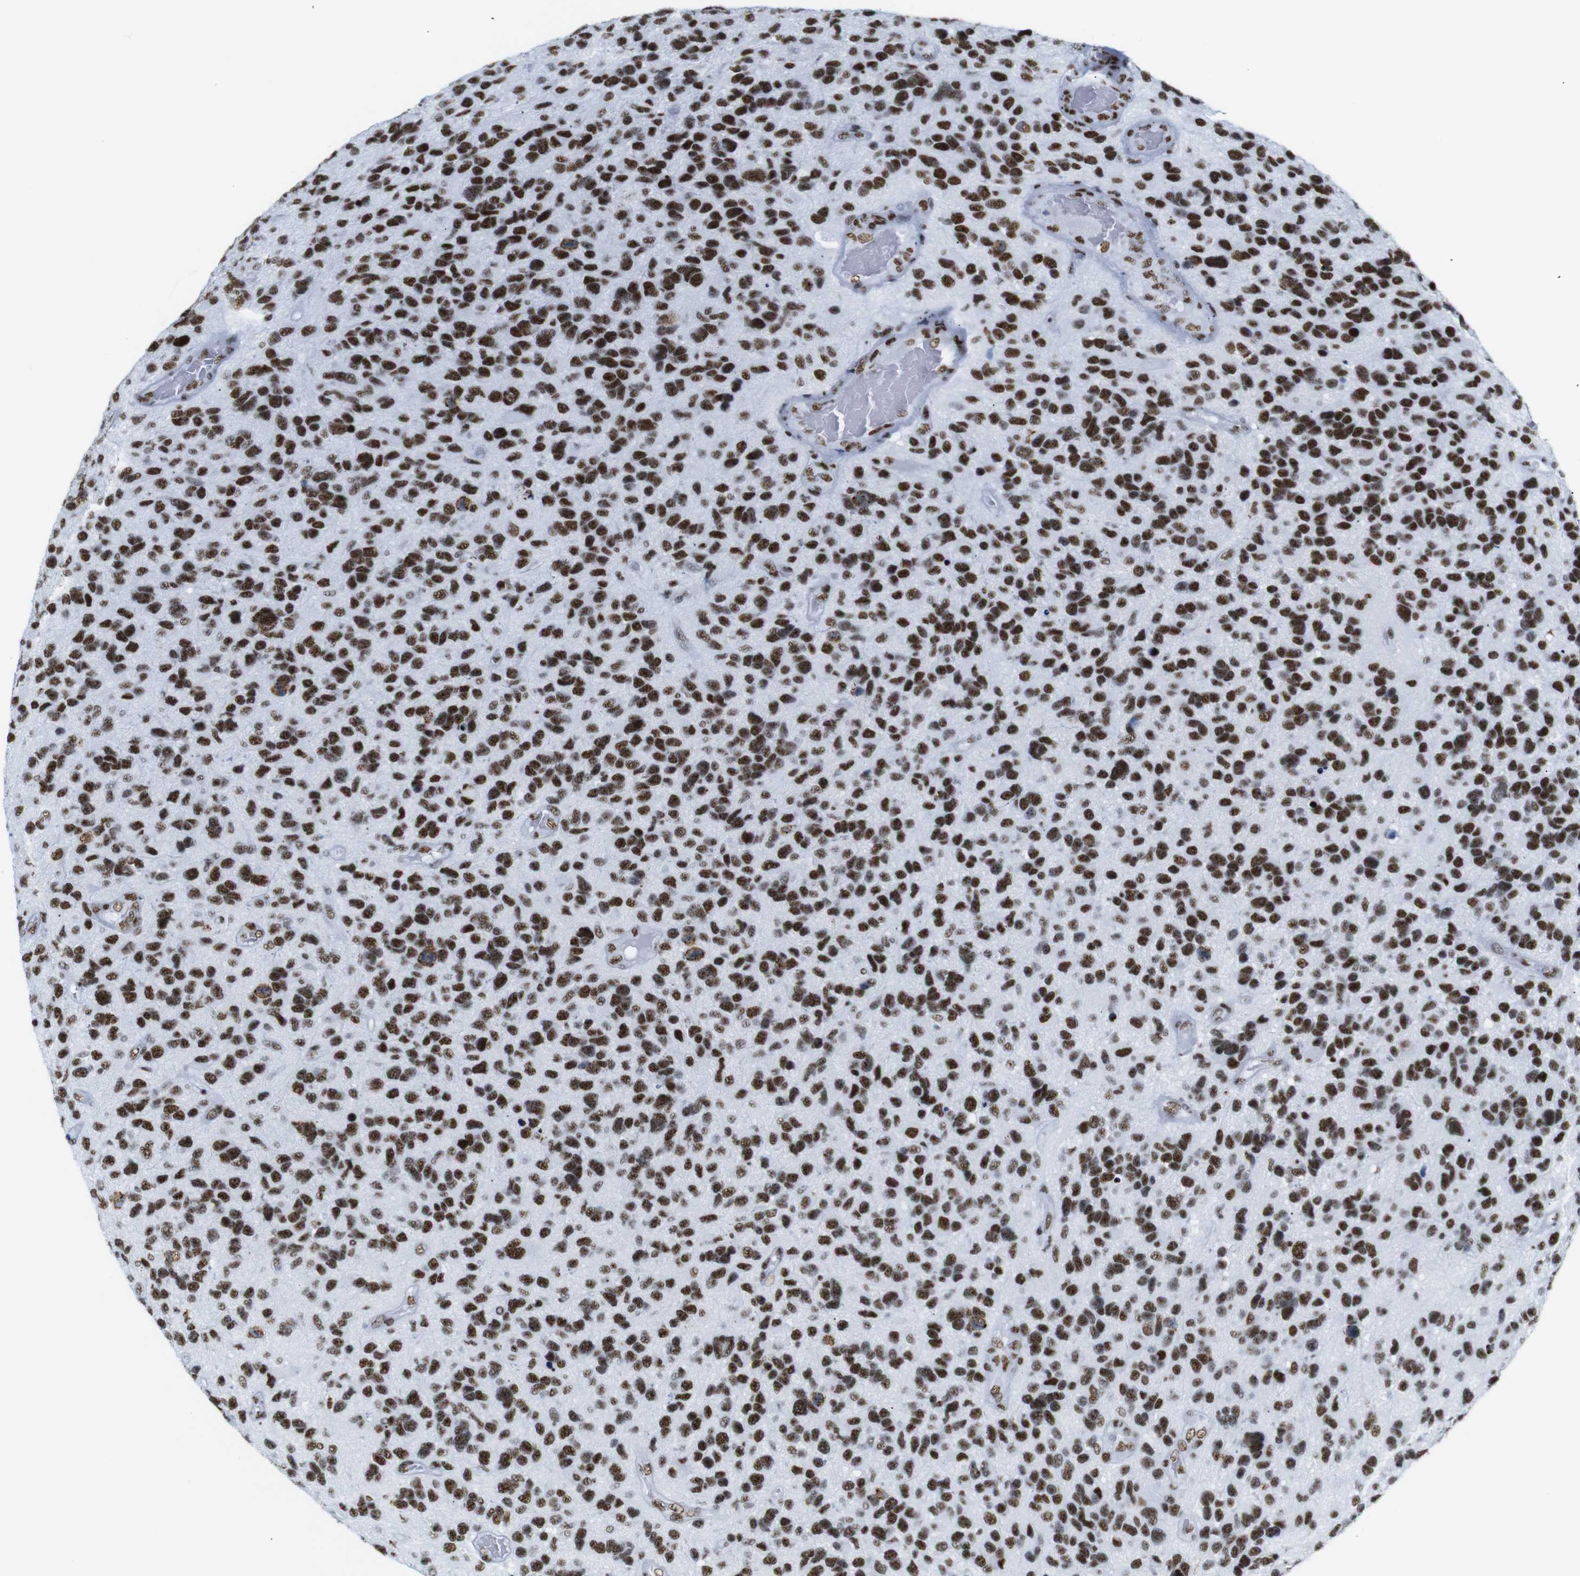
{"staining": {"intensity": "strong", "quantity": ">75%", "location": "nuclear"}, "tissue": "glioma", "cell_type": "Tumor cells", "image_type": "cancer", "snomed": [{"axis": "morphology", "description": "Glioma, malignant, High grade"}, {"axis": "topography", "description": "Brain"}], "caption": "Immunohistochemistry image of neoplastic tissue: human glioma stained using immunohistochemistry (IHC) shows high levels of strong protein expression localized specifically in the nuclear of tumor cells, appearing as a nuclear brown color.", "gene": "TRA2B", "patient": {"sex": "female", "age": 58}}